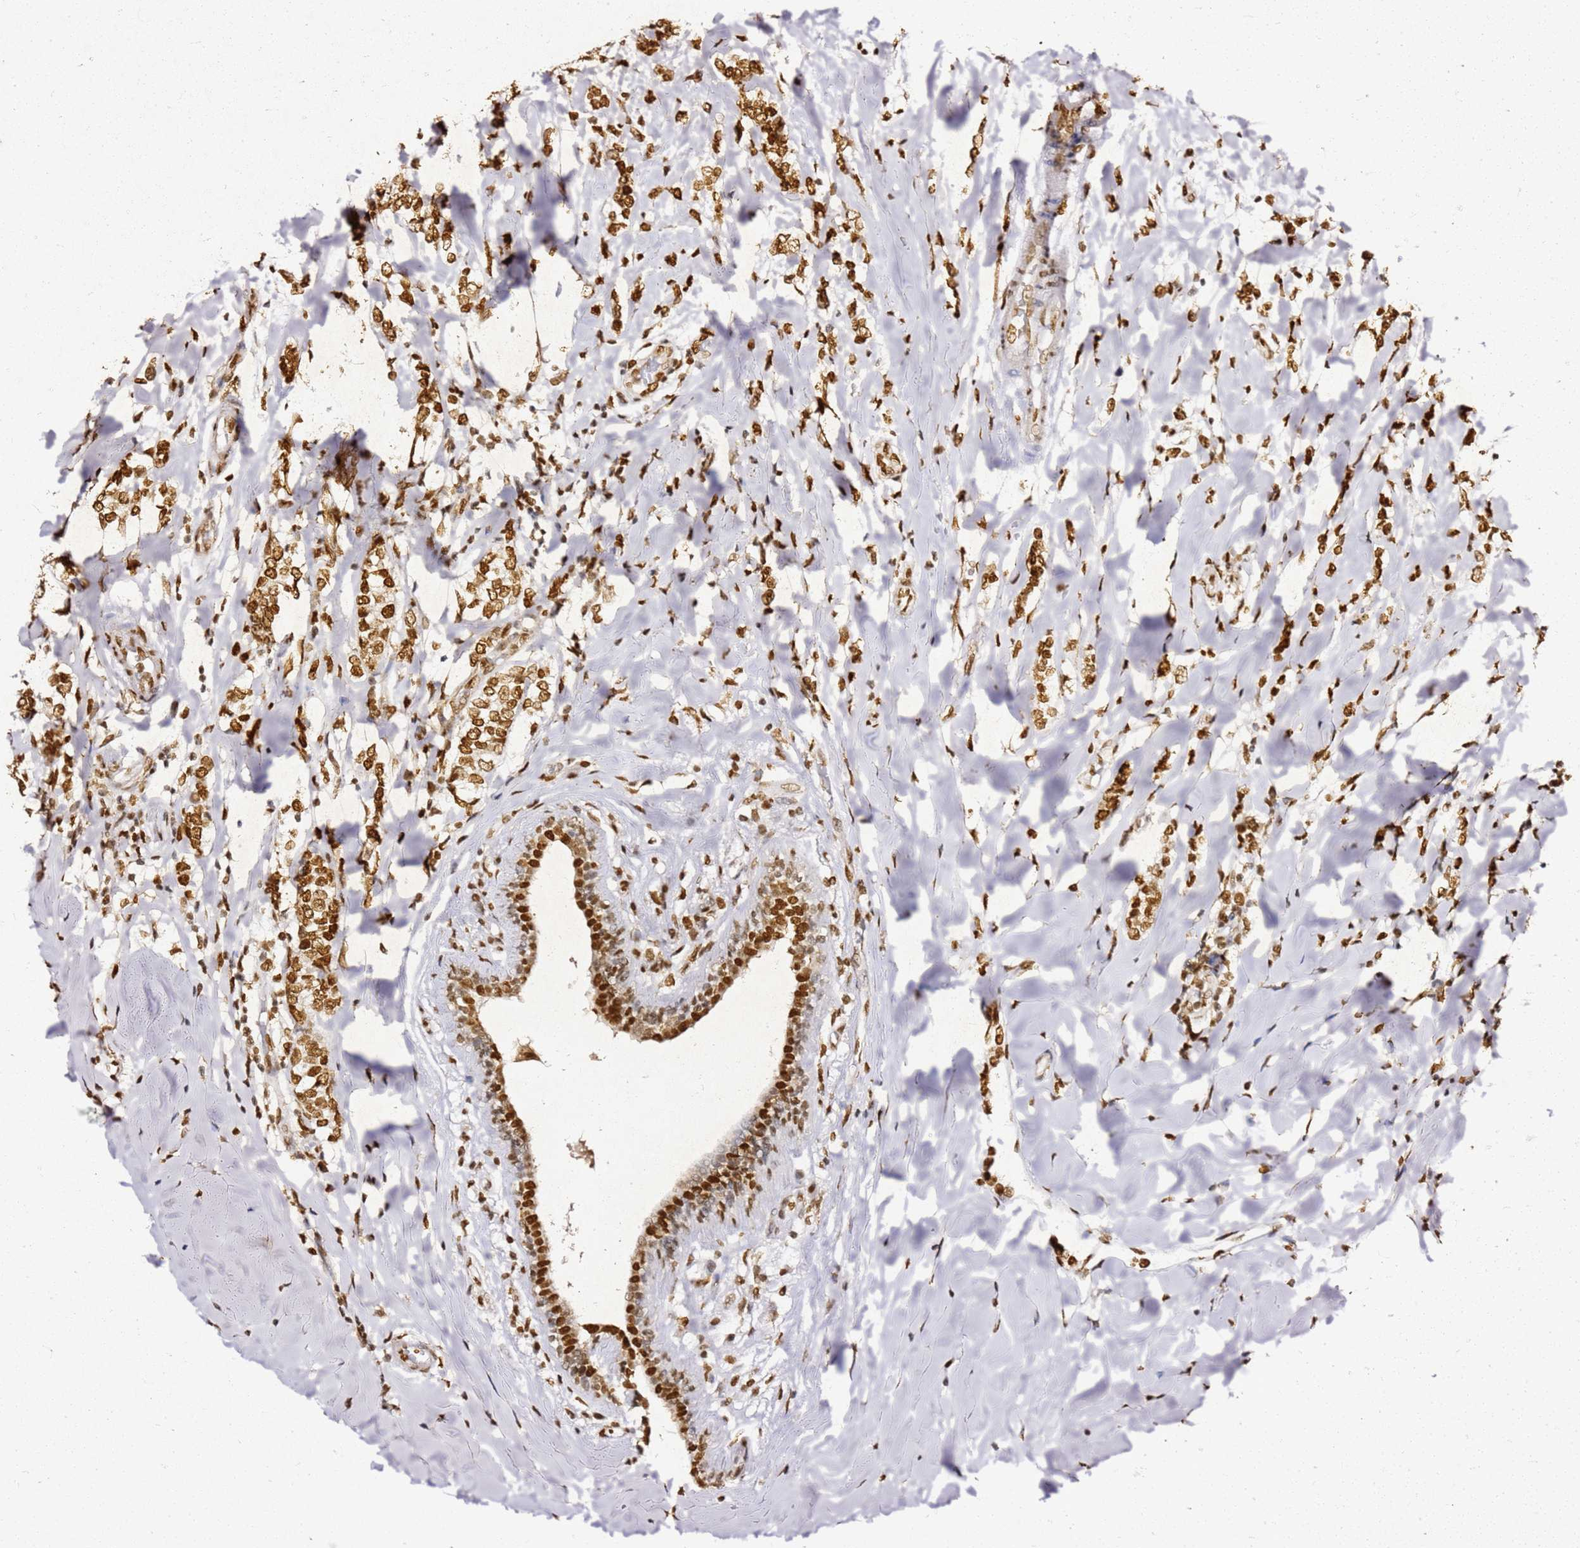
{"staining": {"intensity": "moderate", "quantity": ">75%", "location": "nuclear"}, "tissue": "breast cancer", "cell_type": "Tumor cells", "image_type": "cancer", "snomed": [{"axis": "morphology", "description": "Normal tissue, NOS"}, {"axis": "morphology", "description": "Lobular carcinoma"}, {"axis": "topography", "description": "Breast"}], "caption": "The photomicrograph displays immunohistochemical staining of breast cancer (lobular carcinoma). There is moderate nuclear expression is identified in about >75% of tumor cells.", "gene": "APEX1", "patient": {"sex": "female", "age": 47}}